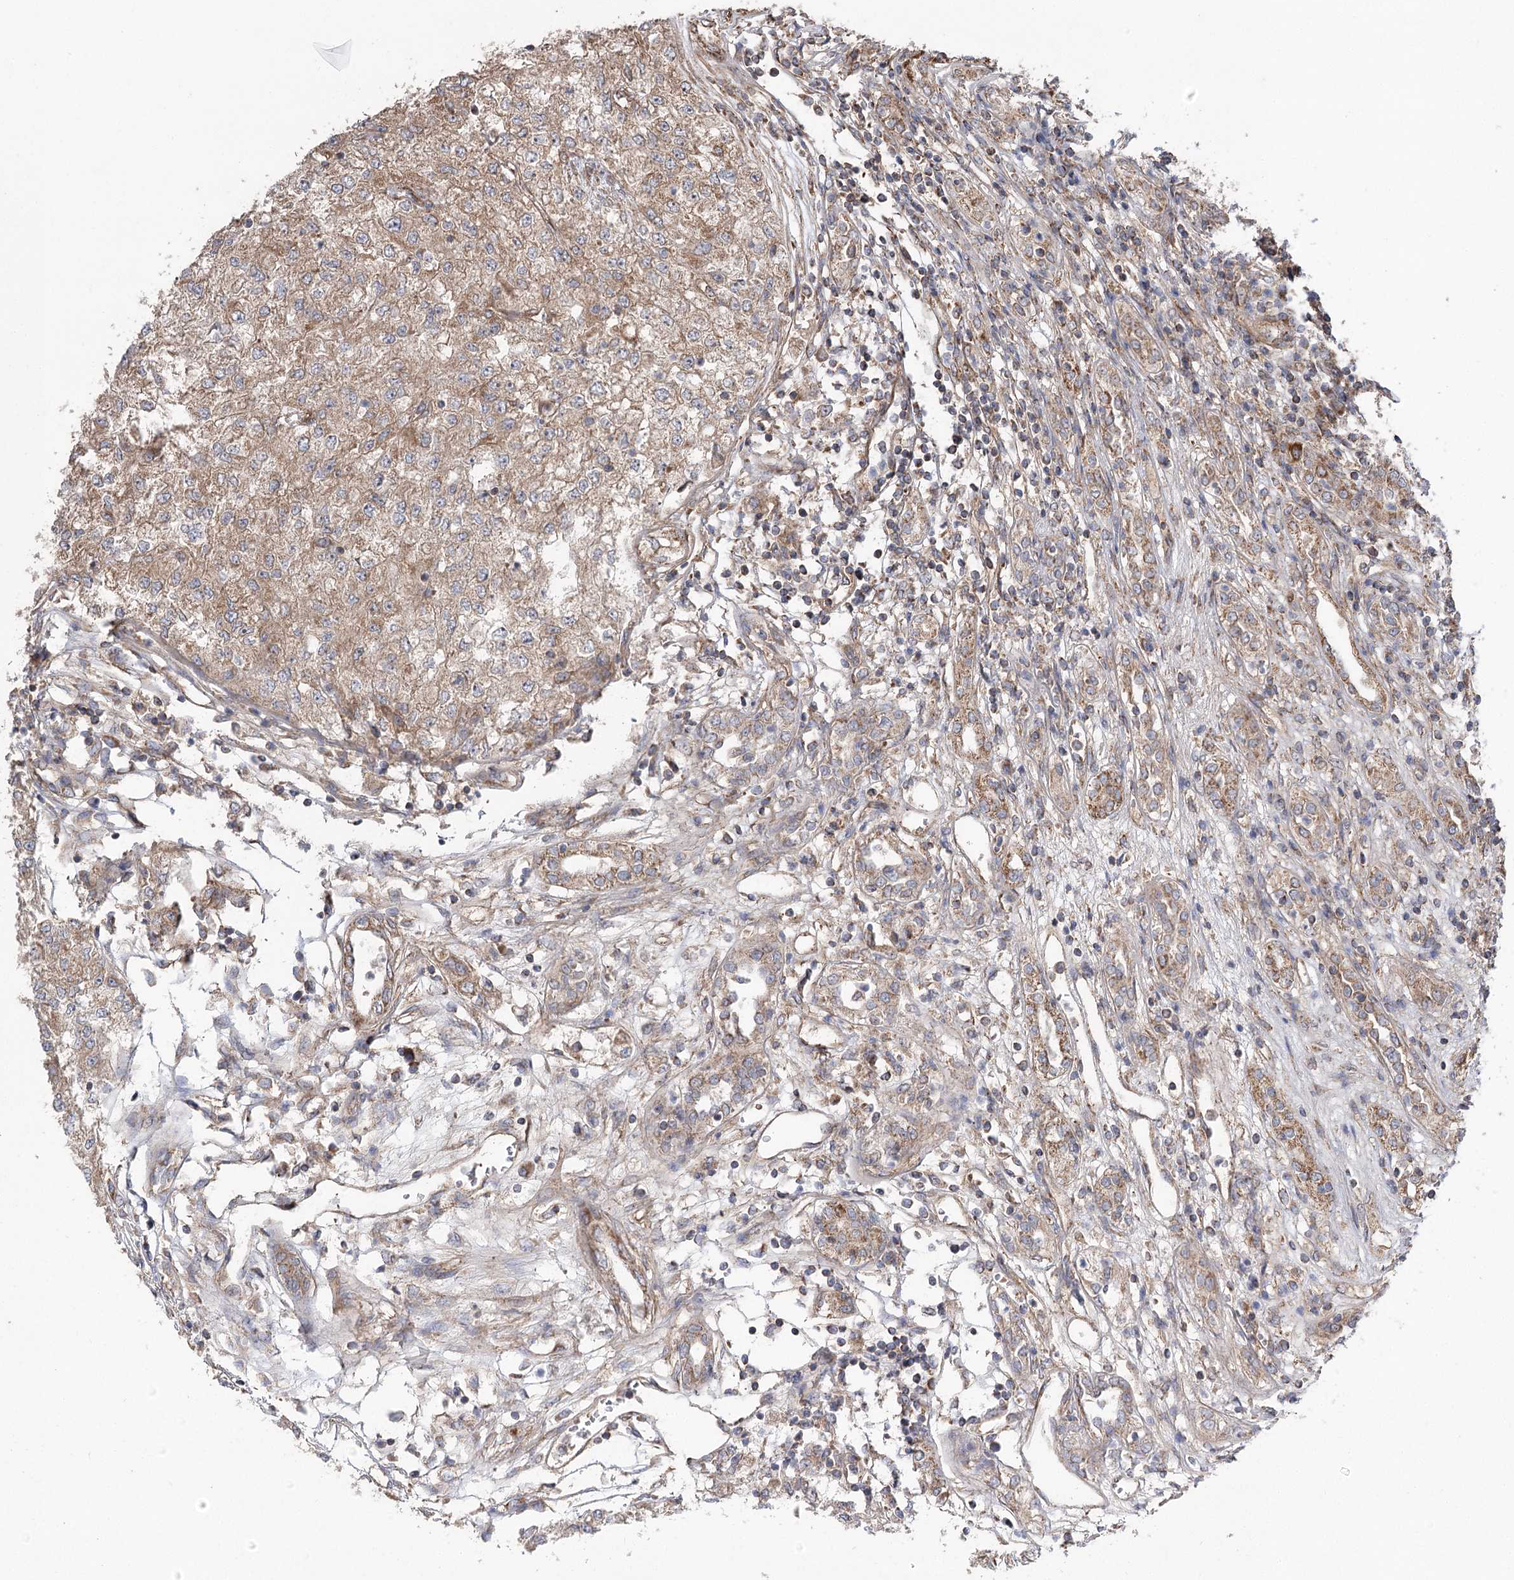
{"staining": {"intensity": "moderate", "quantity": ">75%", "location": "cytoplasmic/membranous"}, "tissue": "renal cancer", "cell_type": "Tumor cells", "image_type": "cancer", "snomed": [{"axis": "morphology", "description": "Adenocarcinoma, NOS"}, {"axis": "topography", "description": "Kidney"}], "caption": "Moderate cytoplasmic/membranous protein expression is appreciated in about >75% of tumor cells in renal adenocarcinoma. (DAB IHC, brown staining for protein, blue staining for nuclei).", "gene": "RWDD4", "patient": {"sex": "female", "age": 54}}